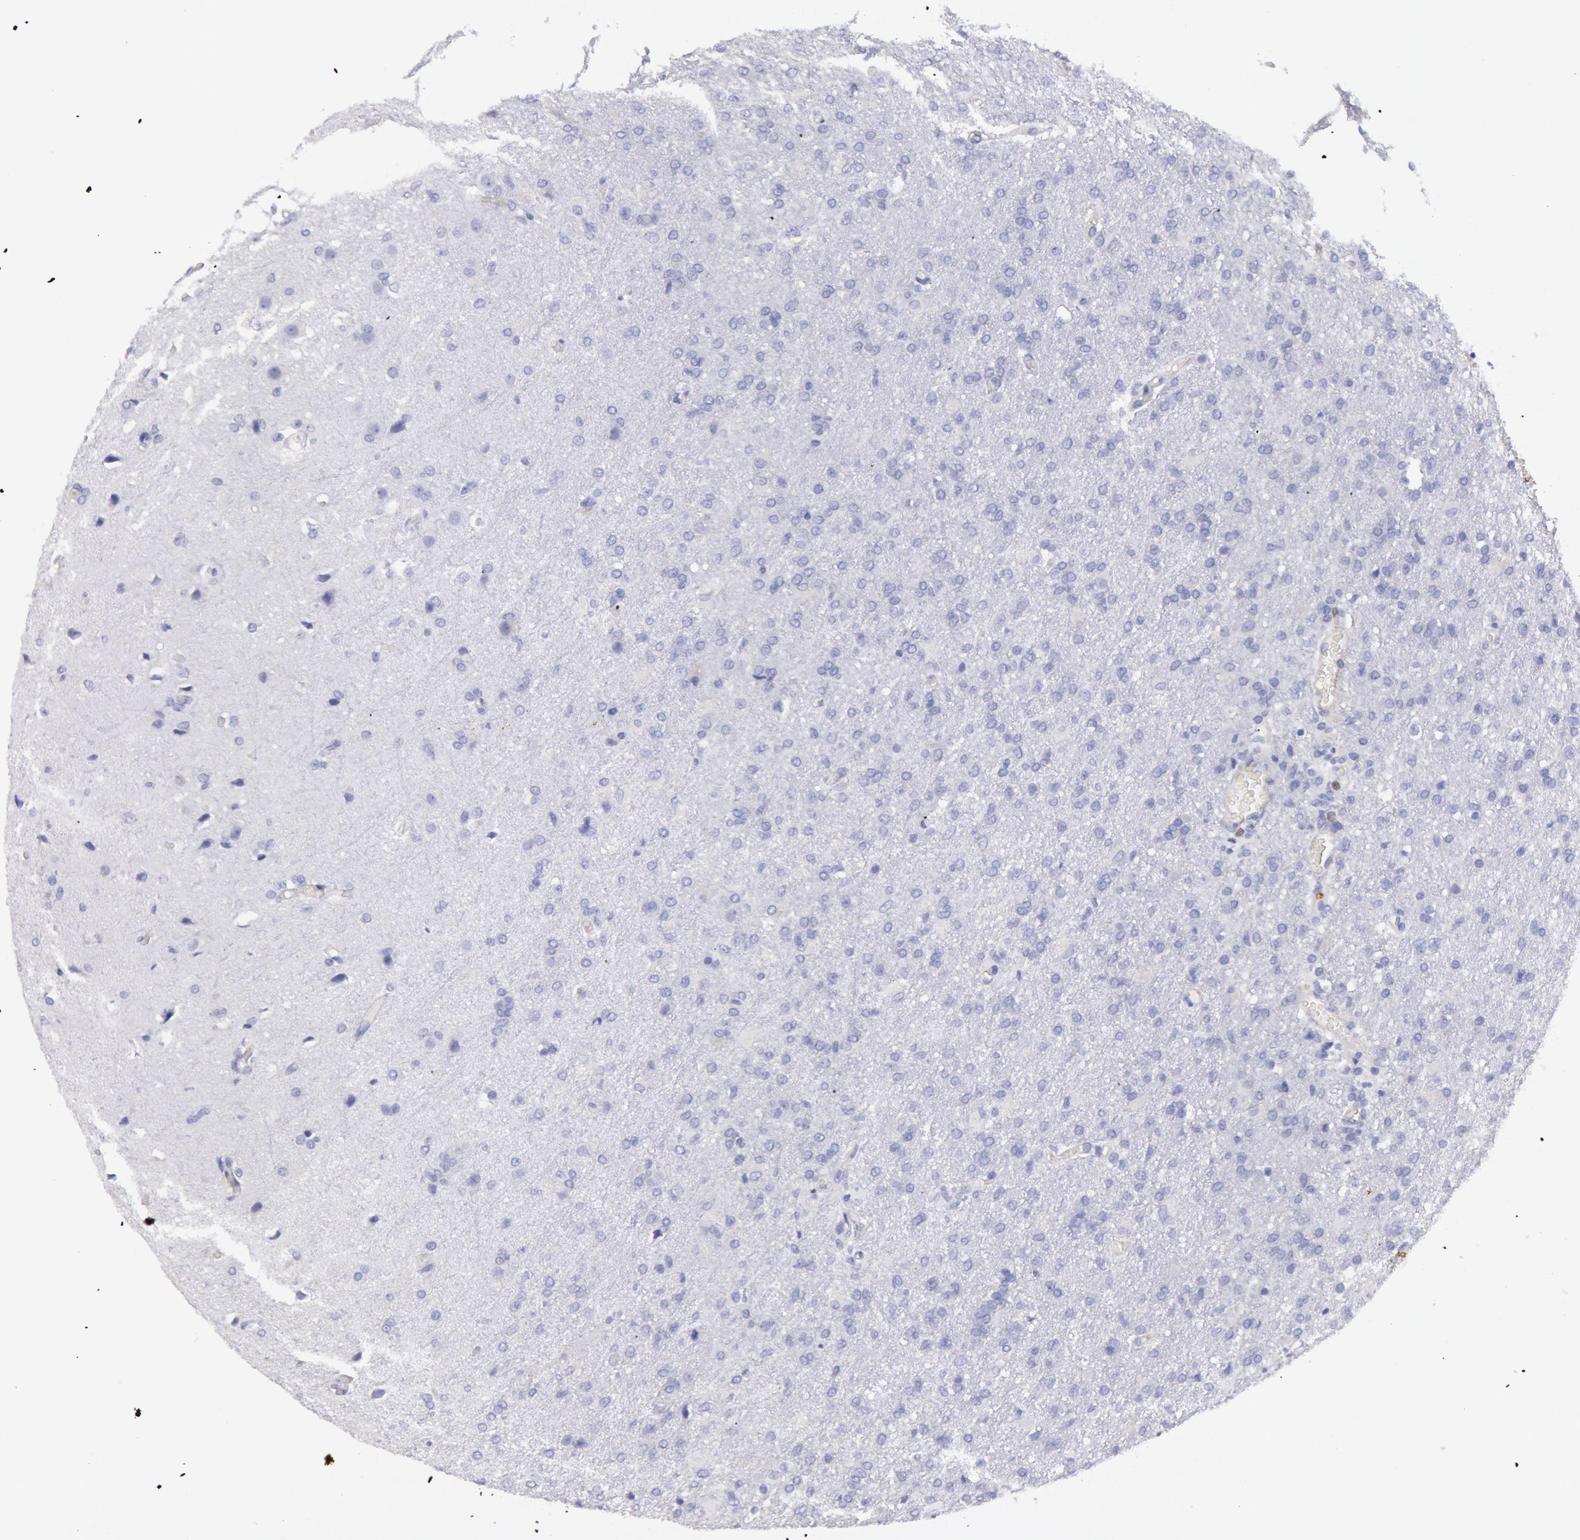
{"staining": {"intensity": "negative", "quantity": "none", "location": "none"}, "tissue": "glioma", "cell_type": "Tumor cells", "image_type": "cancer", "snomed": [{"axis": "morphology", "description": "Glioma, malignant, High grade"}, {"axis": "topography", "description": "Brain"}], "caption": "Tumor cells show no significant expression in malignant glioma (high-grade).", "gene": "RAB27A", "patient": {"sex": "male", "age": 68}}